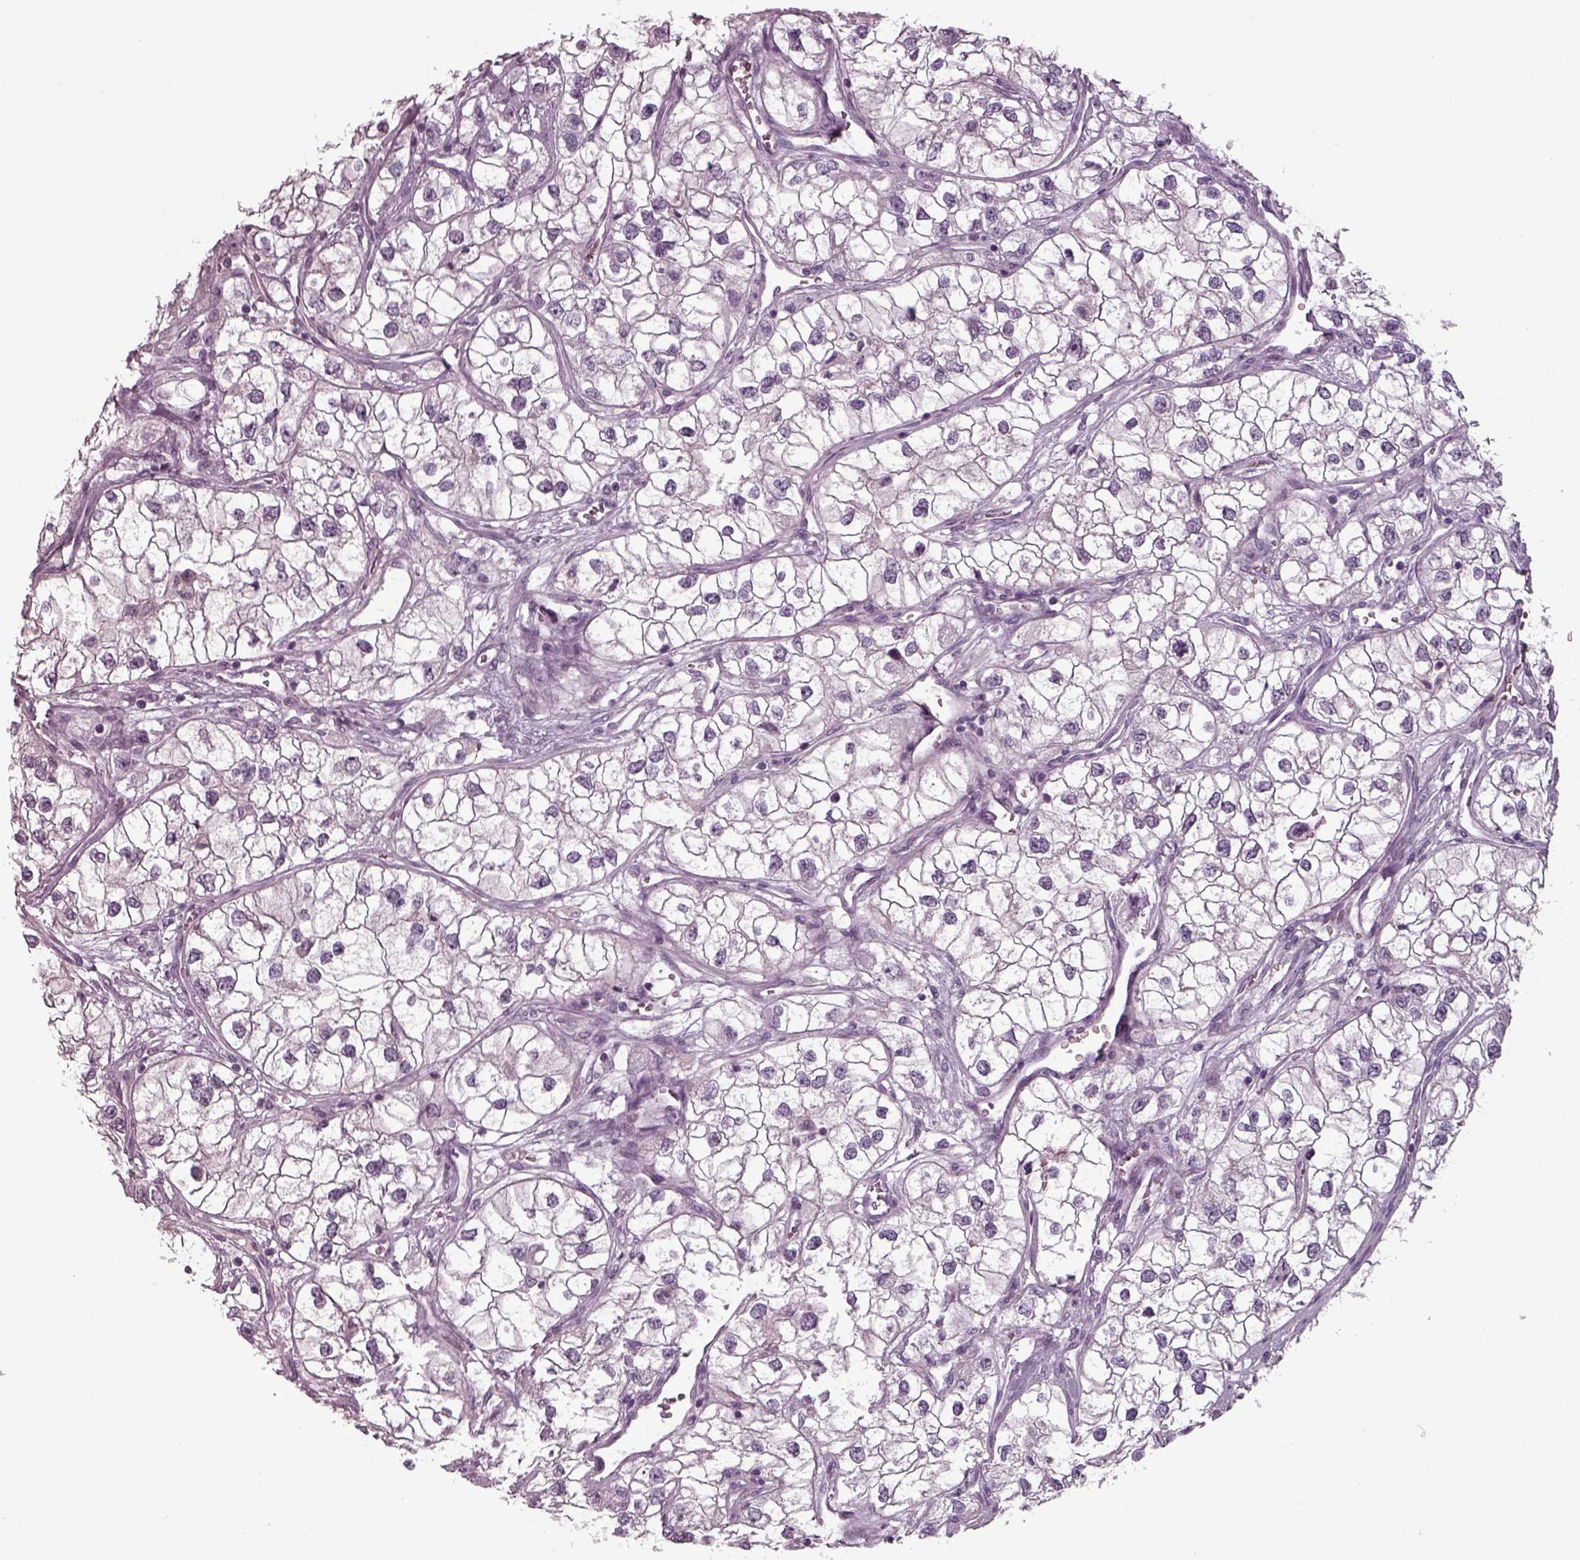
{"staining": {"intensity": "negative", "quantity": "none", "location": "none"}, "tissue": "renal cancer", "cell_type": "Tumor cells", "image_type": "cancer", "snomed": [{"axis": "morphology", "description": "Adenocarcinoma, NOS"}, {"axis": "topography", "description": "Kidney"}], "caption": "A high-resolution photomicrograph shows IHC staining of renal adenocarcinoma, which displays no significant staining in tumor cells.", "gene": "SEPTIN14", "patient": {"sex": "male", "age": 59}}